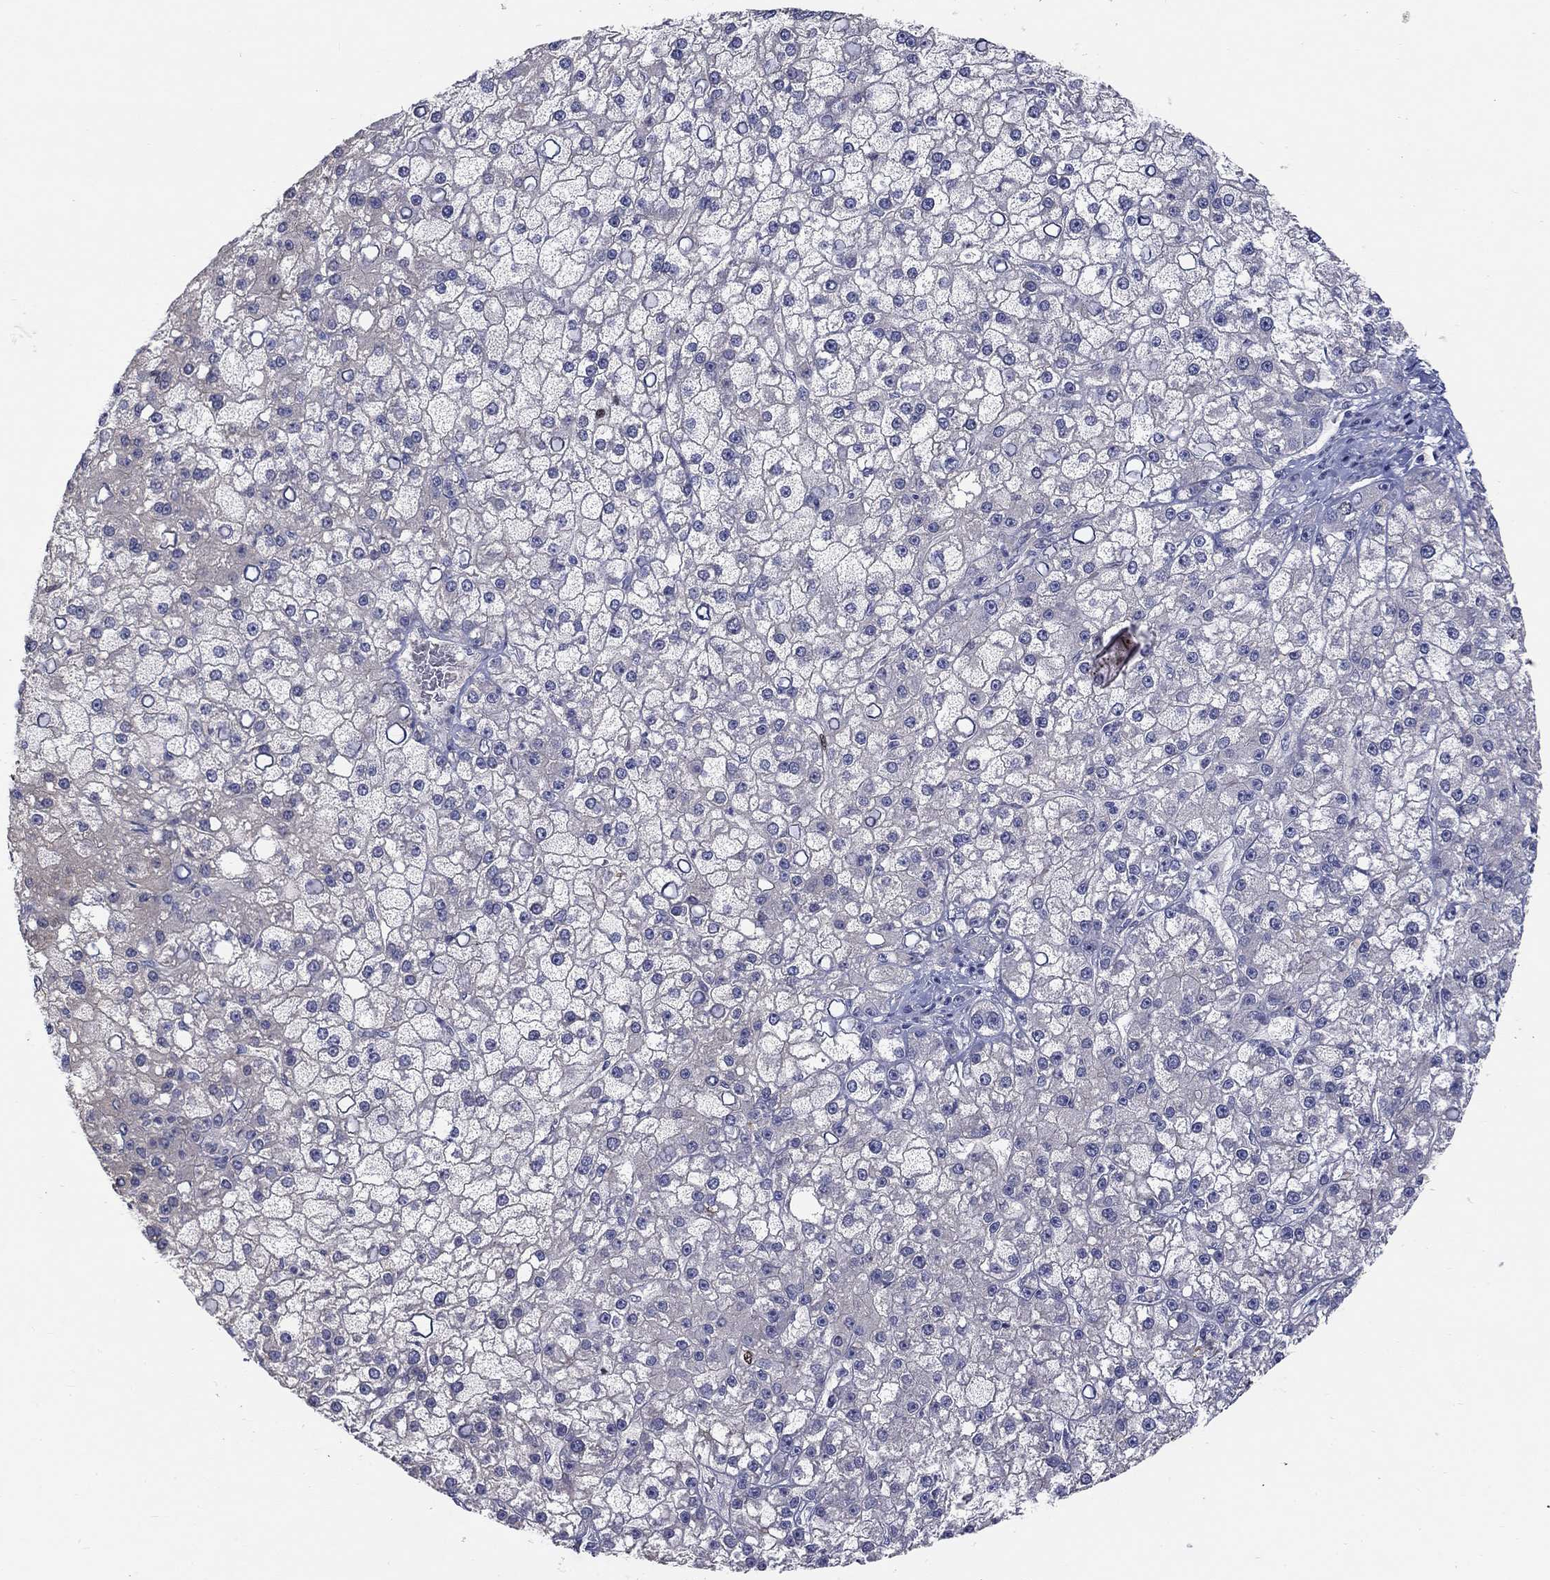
{"staining": {"intensity": "negative", "quantity": "none", "location": "none"}, "tissue": "liver cancer", "cell_type": "Tumor cells", "image_type": "cancer", "snomed": [{"axis": "morphology", "description": "Carcinoma, Hepatocellular, NOS"}, {"axis": "topography", "description": "Liver"}], "caption": "IHC of human liver cancer demonstrates no positivity in tumor cells. (DAB immunohistochemistry with hematoxylin counter stain).", "gene": "PRC1", "patient": {"sex": "male", "age": 67}}